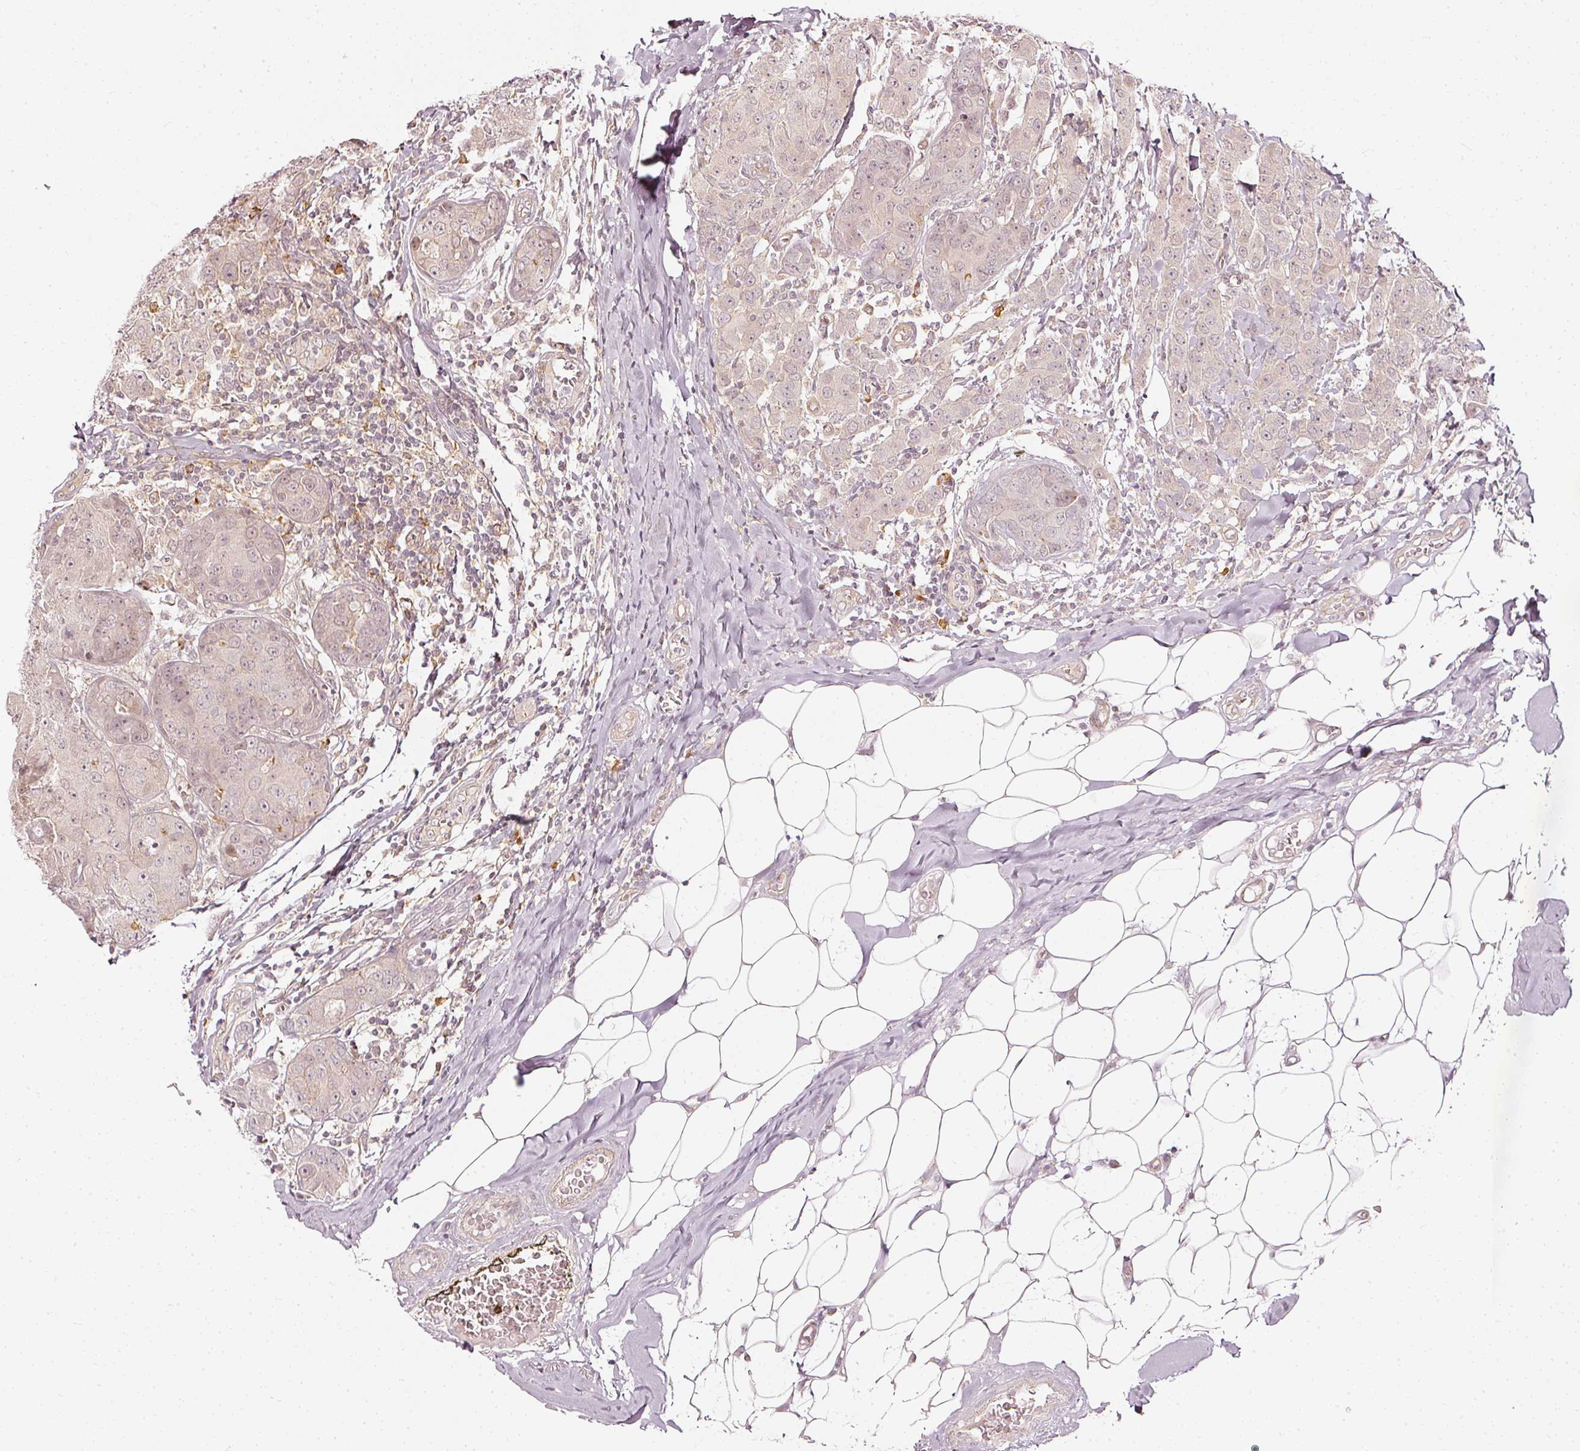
{"staining": {"intensity": "negative", "quantity": "none", "location": "none"}, "tissue": "breast cancer", "cell_type": "Tumor cells", "image_type": "cancer", "snomed": [{"axis": "morphology", "description": "Duct carcinoma"}, {"axis": "topography", "description": "Breast"}], "caption": "Immunohistochemical staining of breast cancer exhibits no significant staining in tumor cells.", "gene": "DRD2", "patient": {"sex": "female", "age": 43}}